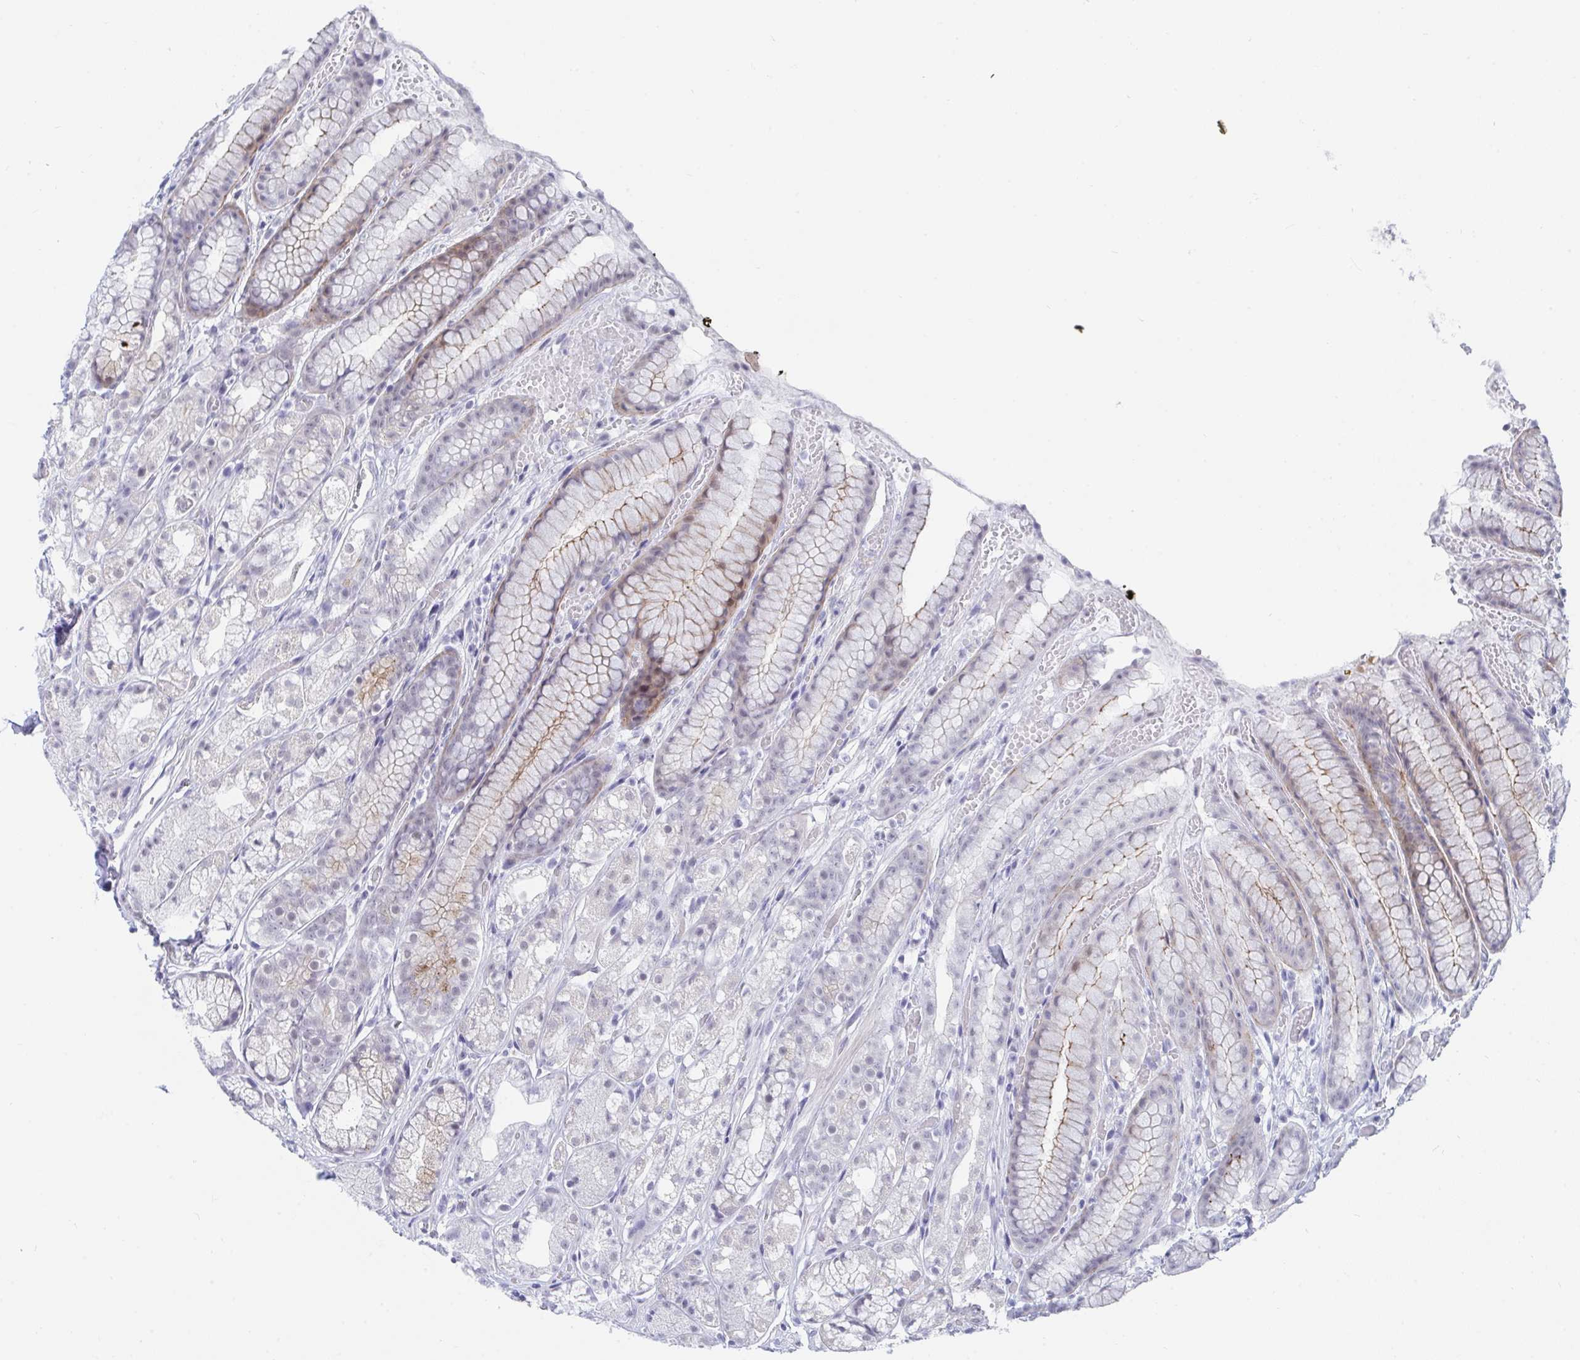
{"staining": {"intensity": "weak", "quantity": "25%-75%", "location": "cytoplasmic/membranous,nuclear"}, "tissue": "stomach", "cell_type": "Glandular cells", "image_type": "normal", "snomed": [{"axis": "morphology", "description": "Normal tissue, NOS"}, {"axis": "topography", "description": "Smooth muscle"}, {"axis": "topography", "description": "Stomach"}], "caption": "Weak cytoplasmic/membranous,nuclear protein positivity is appreciated in about 25%-75% of glandular cells in stomach. The protein of interest is stained brown, and the nuclei are stained in blue (DAB (3,3'-diaminobenzidine) IHC with brightfield microscopy, high magnification).", "gene": "DAOA", "patient": {"sex": "male", "age": 70}}